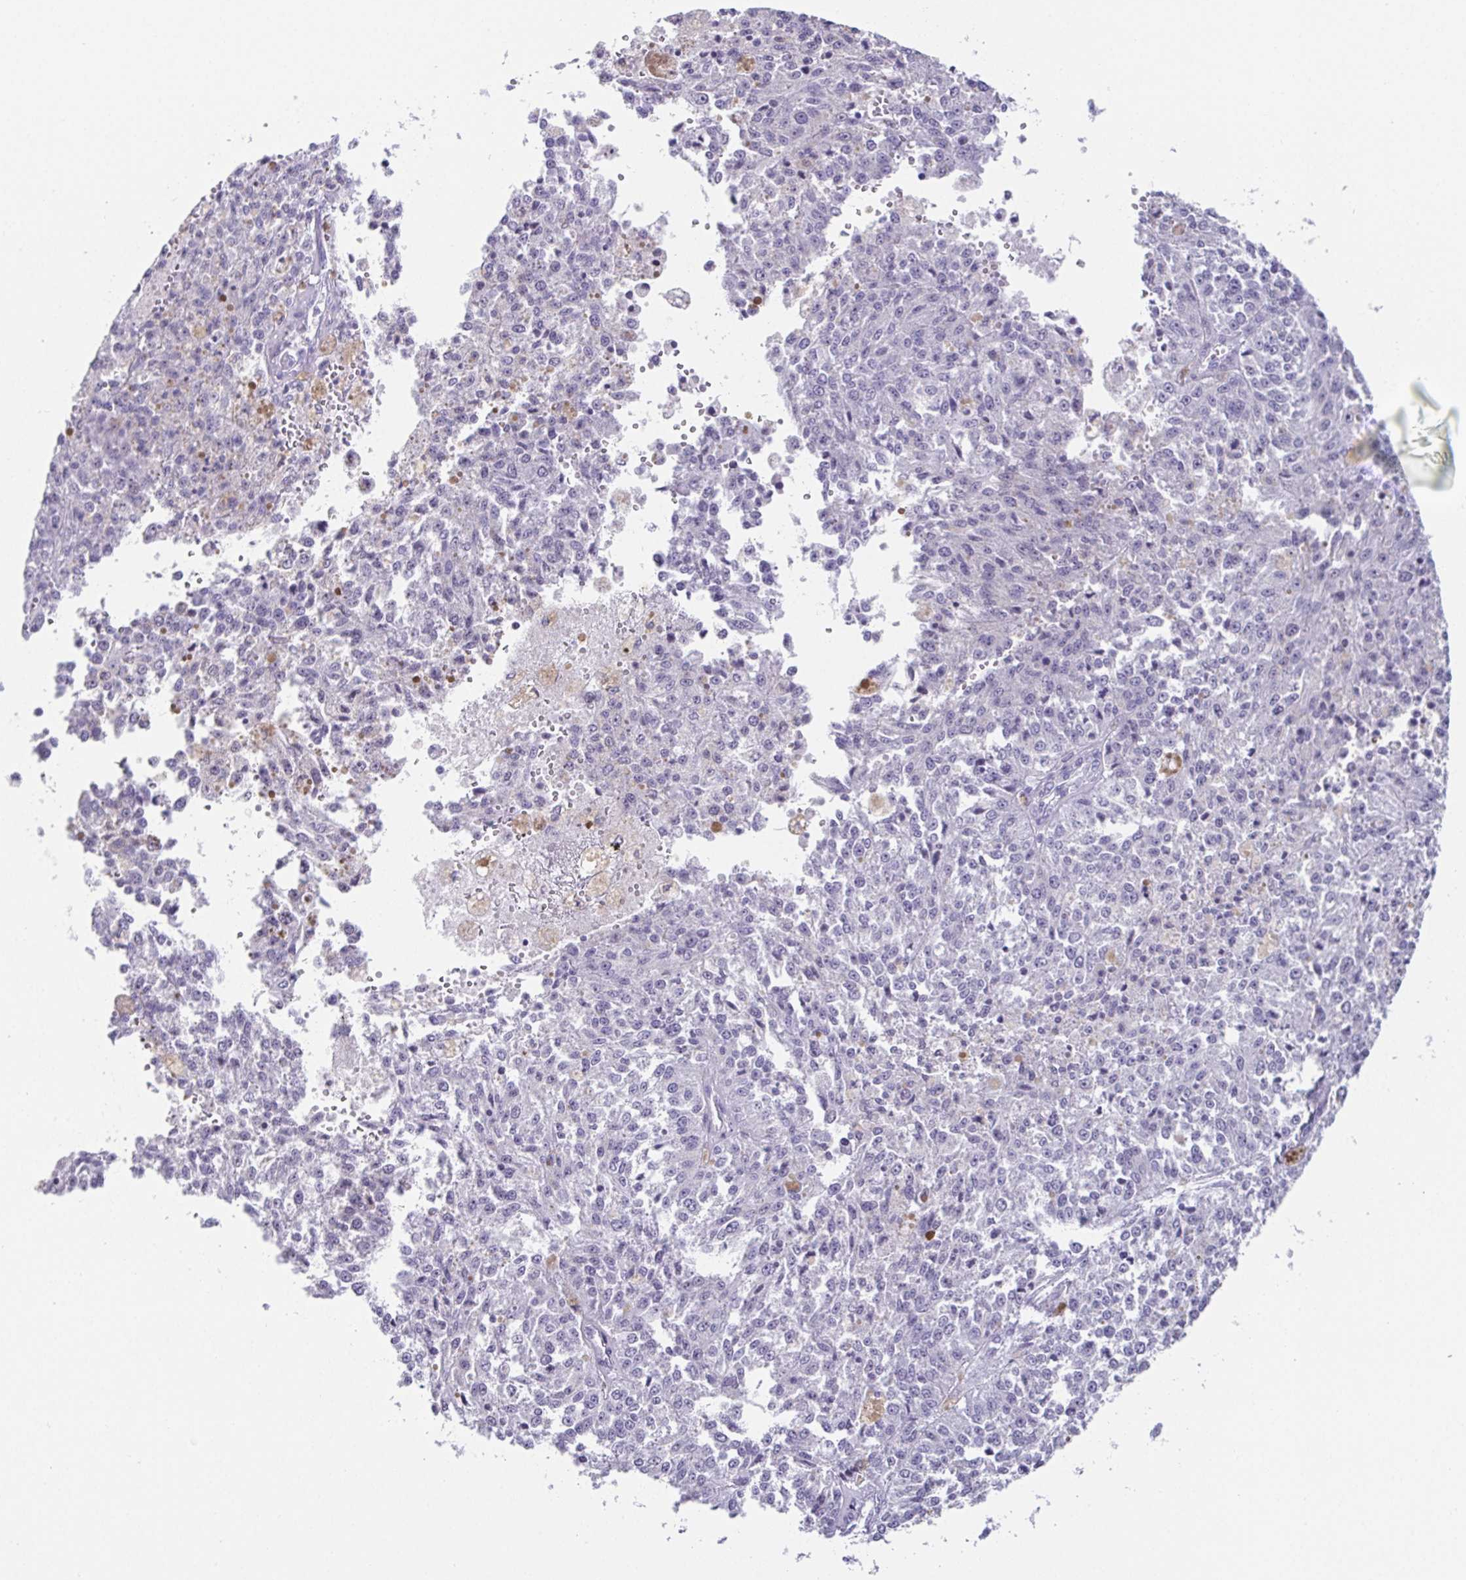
{"staining": {"intensity": "negative", "quantity": "none", "location": "none"}, "tissue": "melanoma", "cell_type": "Tumor cells", "image_type": "cancer", "snomed": [{"axis": "morphology", "description": "Malignant melanoma, Metastatic site"}, {"axis": "topography", "description": "Lymph node"}], "caption": "Immunohistochemical staining of human melanoma displays no significant expression in tumor cells. (DAB IHC, high magnification).", "gene": "ESX1", "patient": {"sex": "female", "age": 64}}